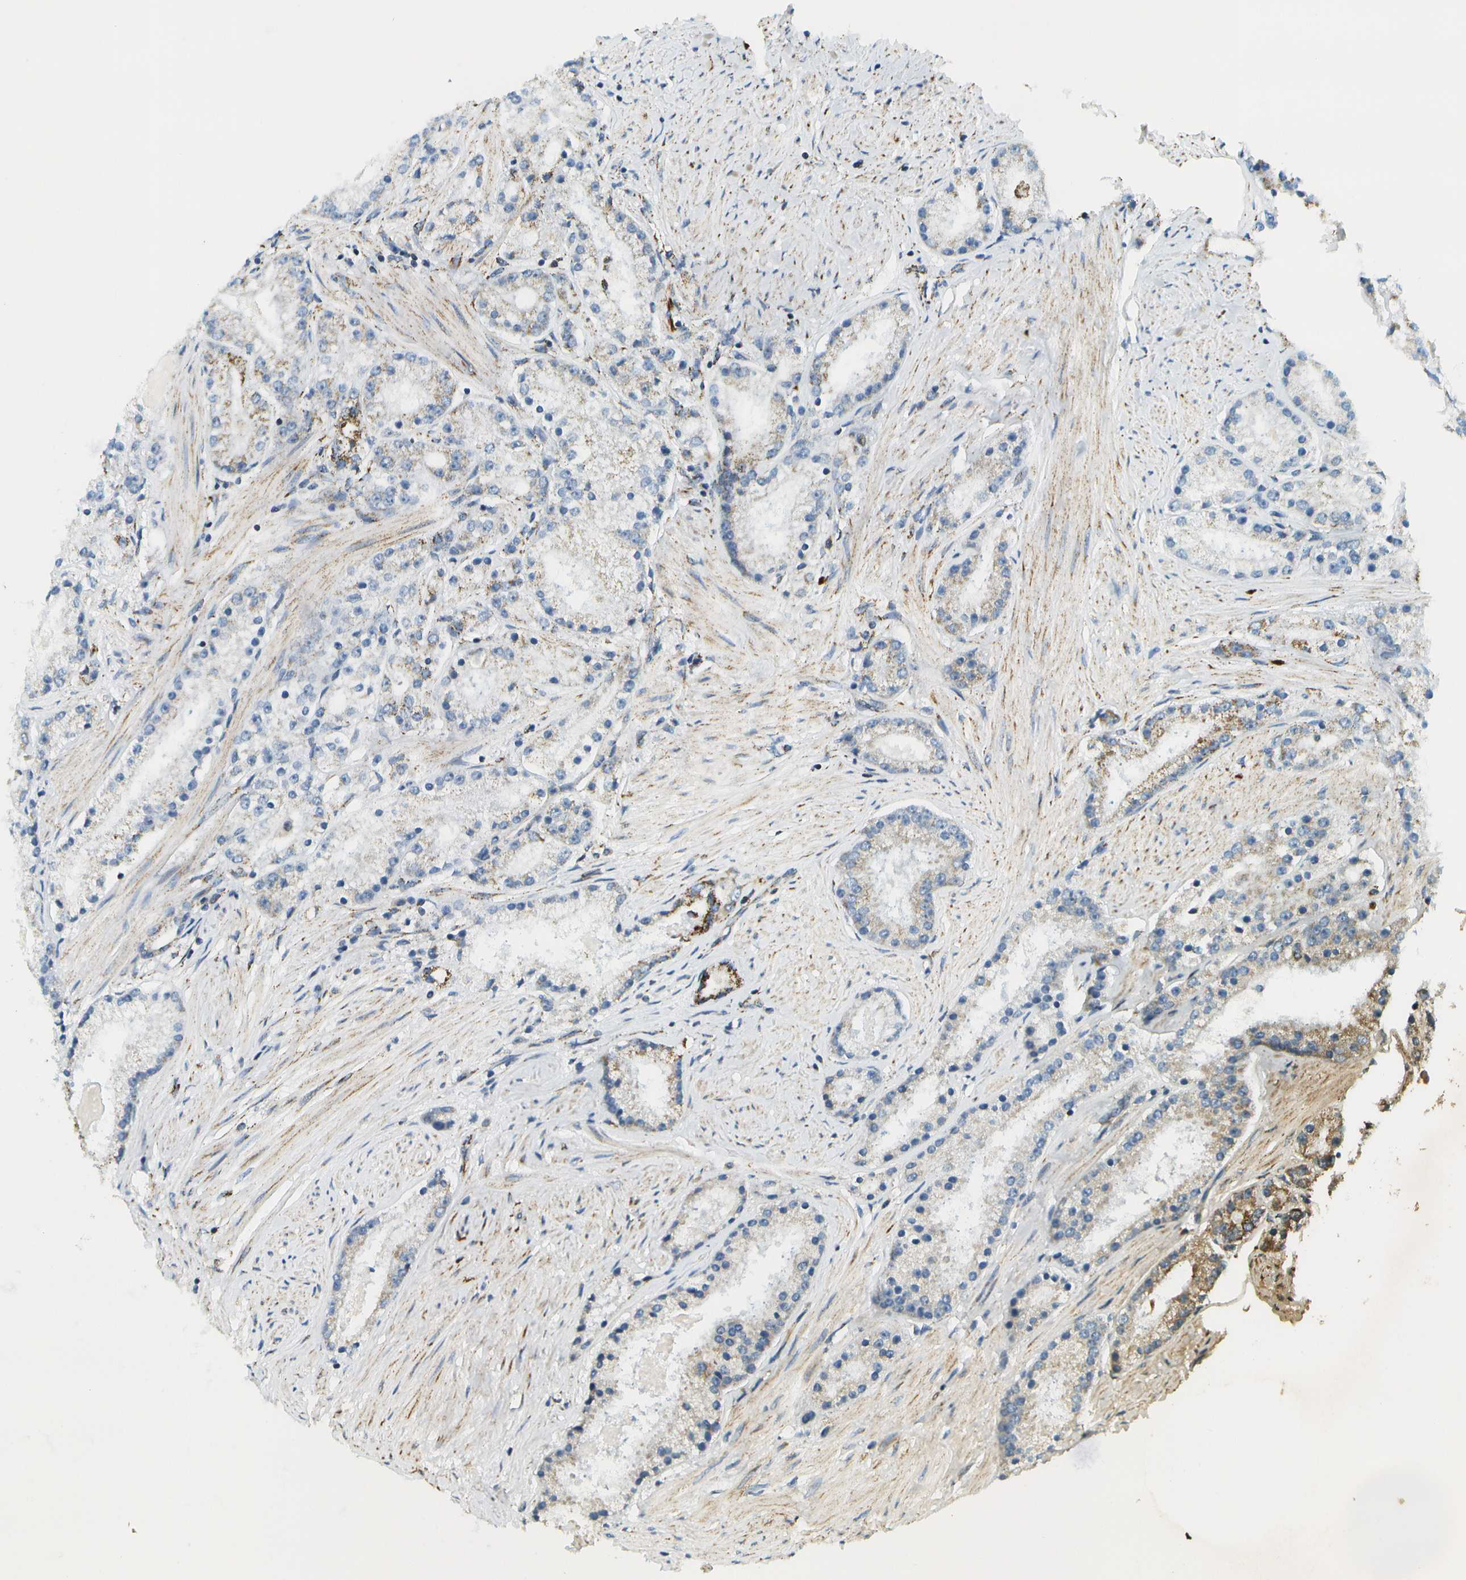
{"staining": {"intensity": "moderate", "quantity": "<25%", "location": "cytoplasmic/membranous"}, "tissue": "prostate cancer", "cell_type": "Tumor cells", "image_type": "cancer", "snomed": [{"axis": "morphology", "description": "Adenocarcinoma, Low grade"}, {"axis": "topography", "description": "Prostate"}], "caption": "Immunohistochemical staining of prostate cancer (low-grade adenocarcinoma) demonstrates moderate cytoplasmic/membranous protein staining in approximately <25% of tumor cells.", "gene": "HLCS", "patient": {"sex": "male", "age": 63}}